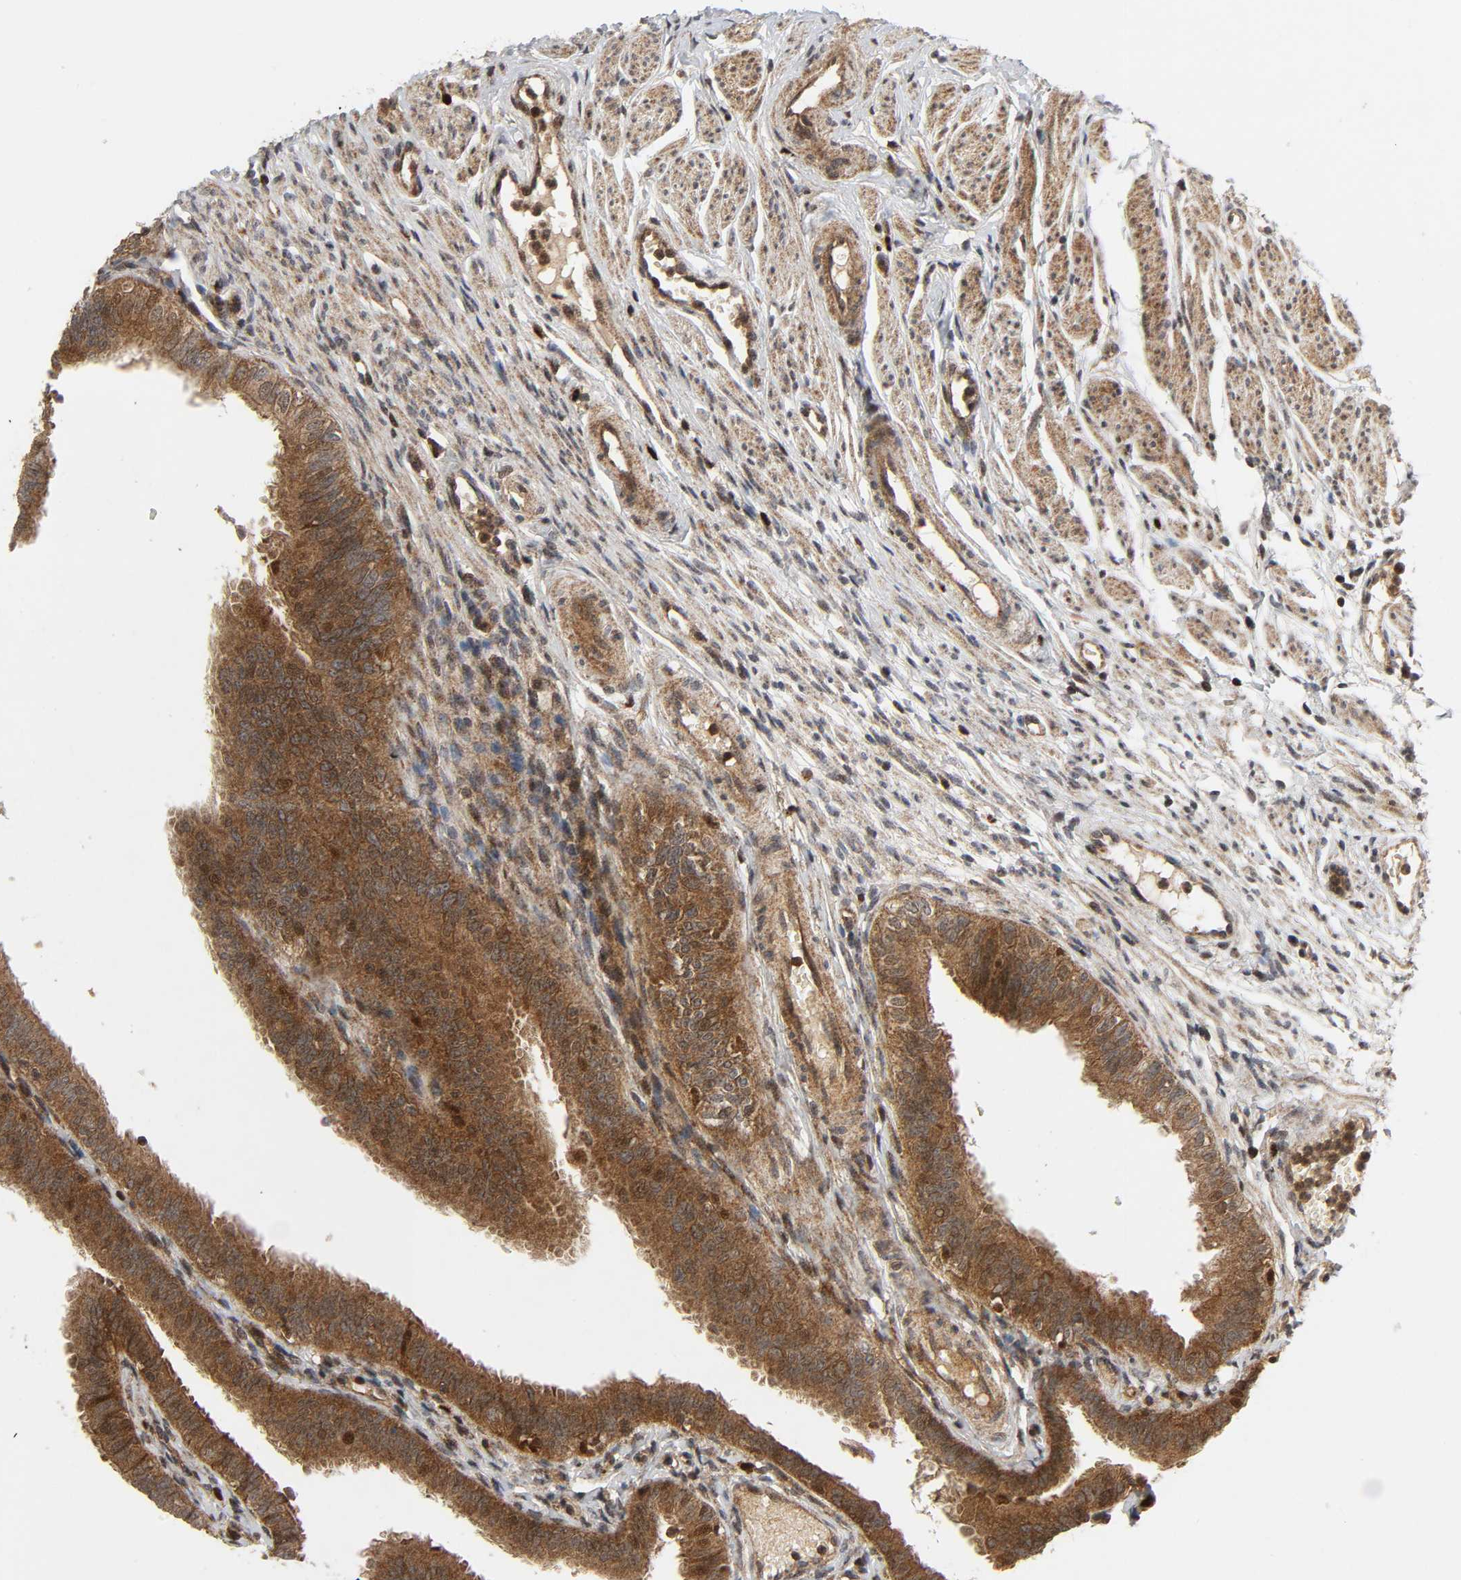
{"staining": {"intensity": "strong", "quantity": ">75%", "location": "cytoplasmic/membranous"}, "tissue": "fallopian tube", "cell_type": "Glandular cells", "image_type": "normal", "snomed": [{"axis": "morphology", "description": "Normal tissue, NOS"}, {"axis": "morphology", "description": "Dermoid, NOS"}, {"axis": "topography", "description": "Fallopian tube"}], "caption": "Strong cytoplasmic/membranous protein positivity is appreciated in approximately >75% of glandular cells in fallopian tube.", "gene": "CHUK", "patient": {"sex": "female", "age": 33}}